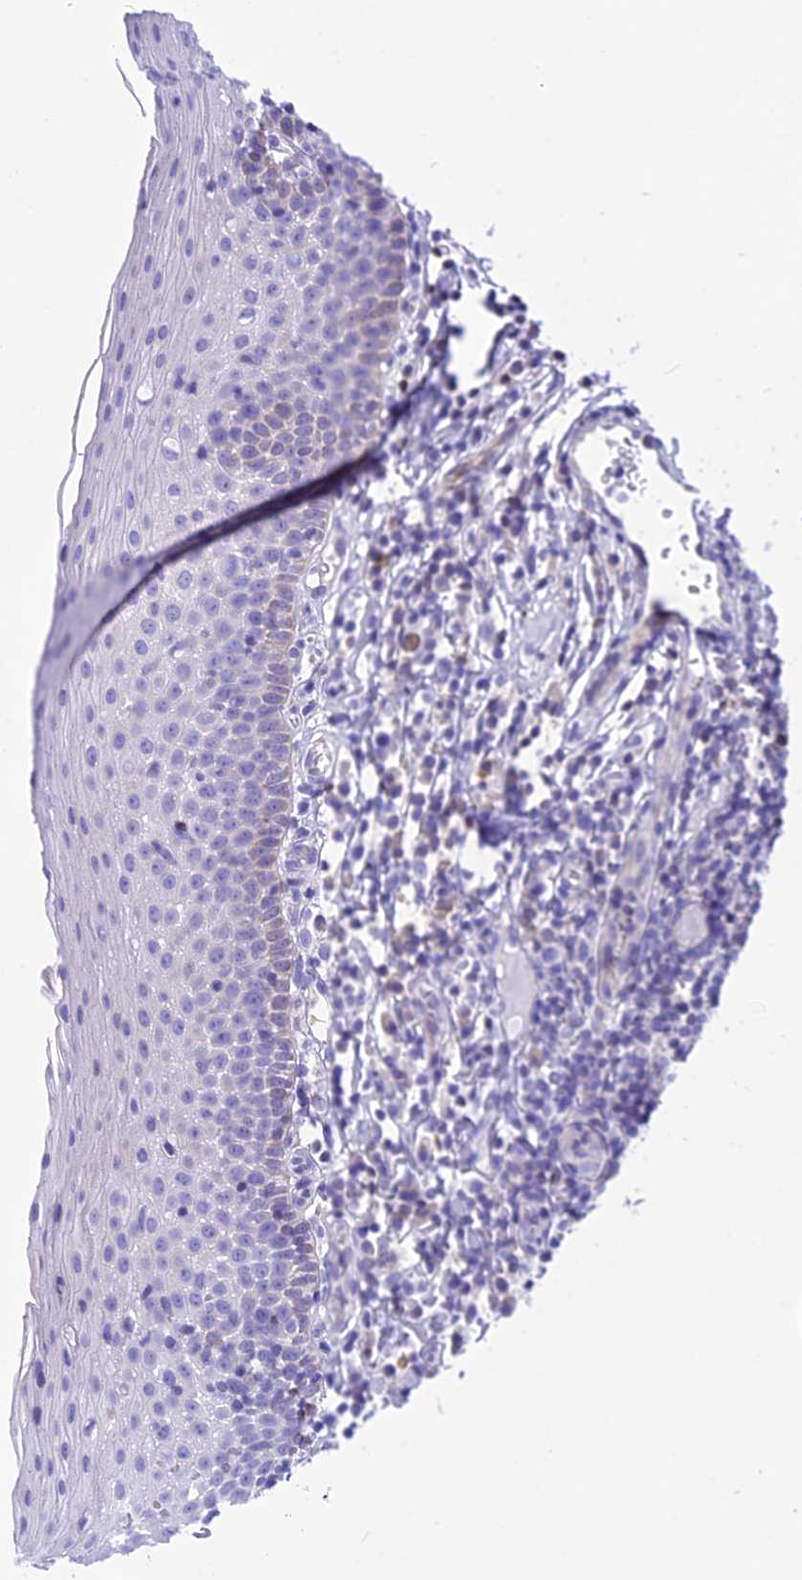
{"staining": {"intensity": "negative", "quantity": "none", "location": "none"}, "tissue": "oral mucosa", "cell_type": "Squamous epithelial cells", "image_type": "normal", "snomed": [{"axis": "morphology", "description": "Normal tissue, NOS"}, {"axis": "topography", "description": "Oral tissue"}], "caption": "Photomicrograph shows no protein staining in squamous epithelial cells of unremarkable oral mucosa. Nuclei are stained in blue.", "gene": "DOC2B", "patient": {"sex": "female", "age": 69}}